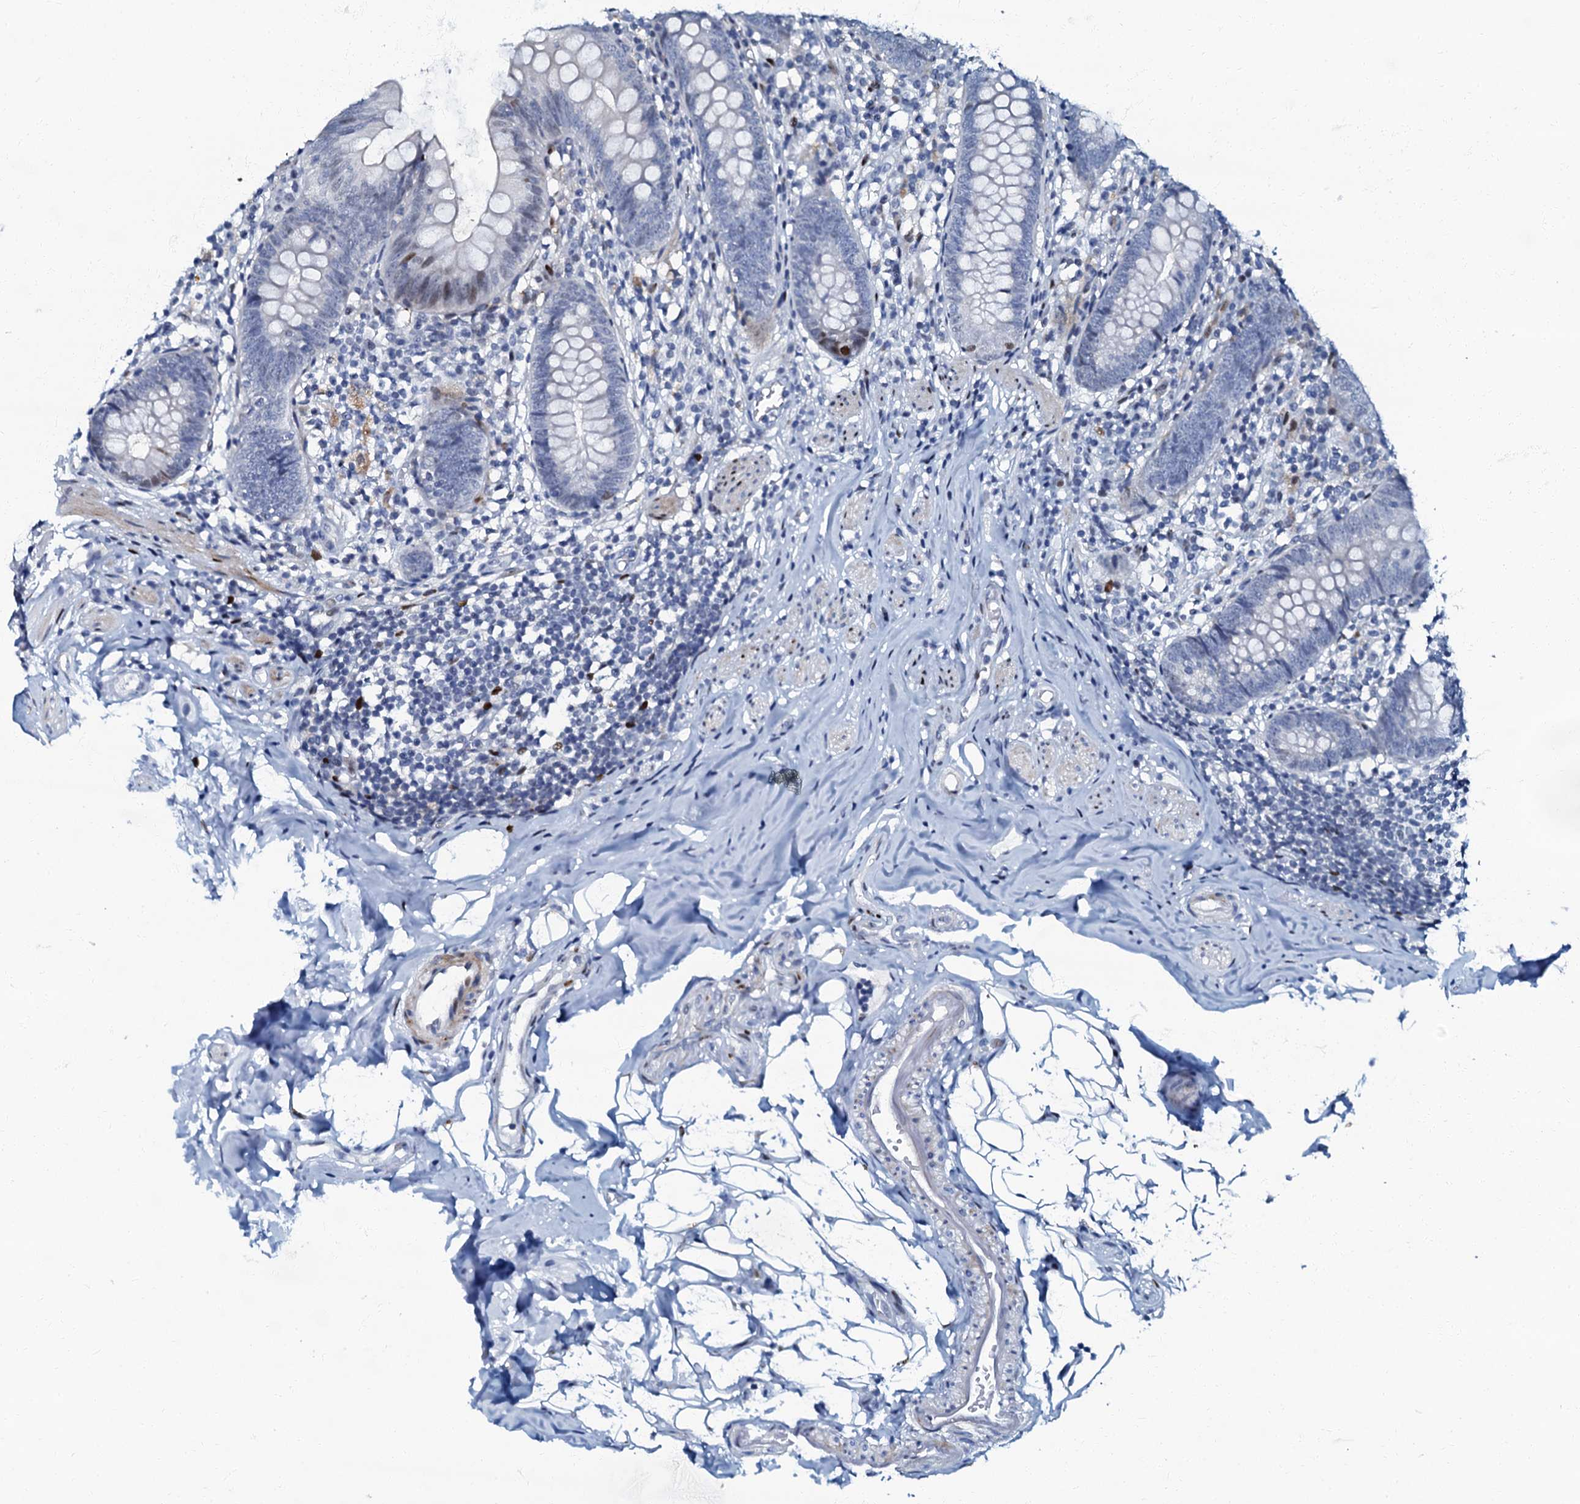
{"staining": {"intensity": "strong", "quantity": "<25%", "location": "nuclear"}, "tissue": "appendix", "cell_type": "Glandular cells", "image_type": "normal", "snomed": [{"axis": "morphology", "description": "Normal tissue, NOS"}, {"axis": "topography", "description": "Appendix"}], "caption": "A high-resolution histopathology image shows IHC staining of normal appendix, which reveals strong nuclear expression in about <25% of glandular cells.", "gene": "MFSD5", "patient": {"sex": "female", "age": 62}}